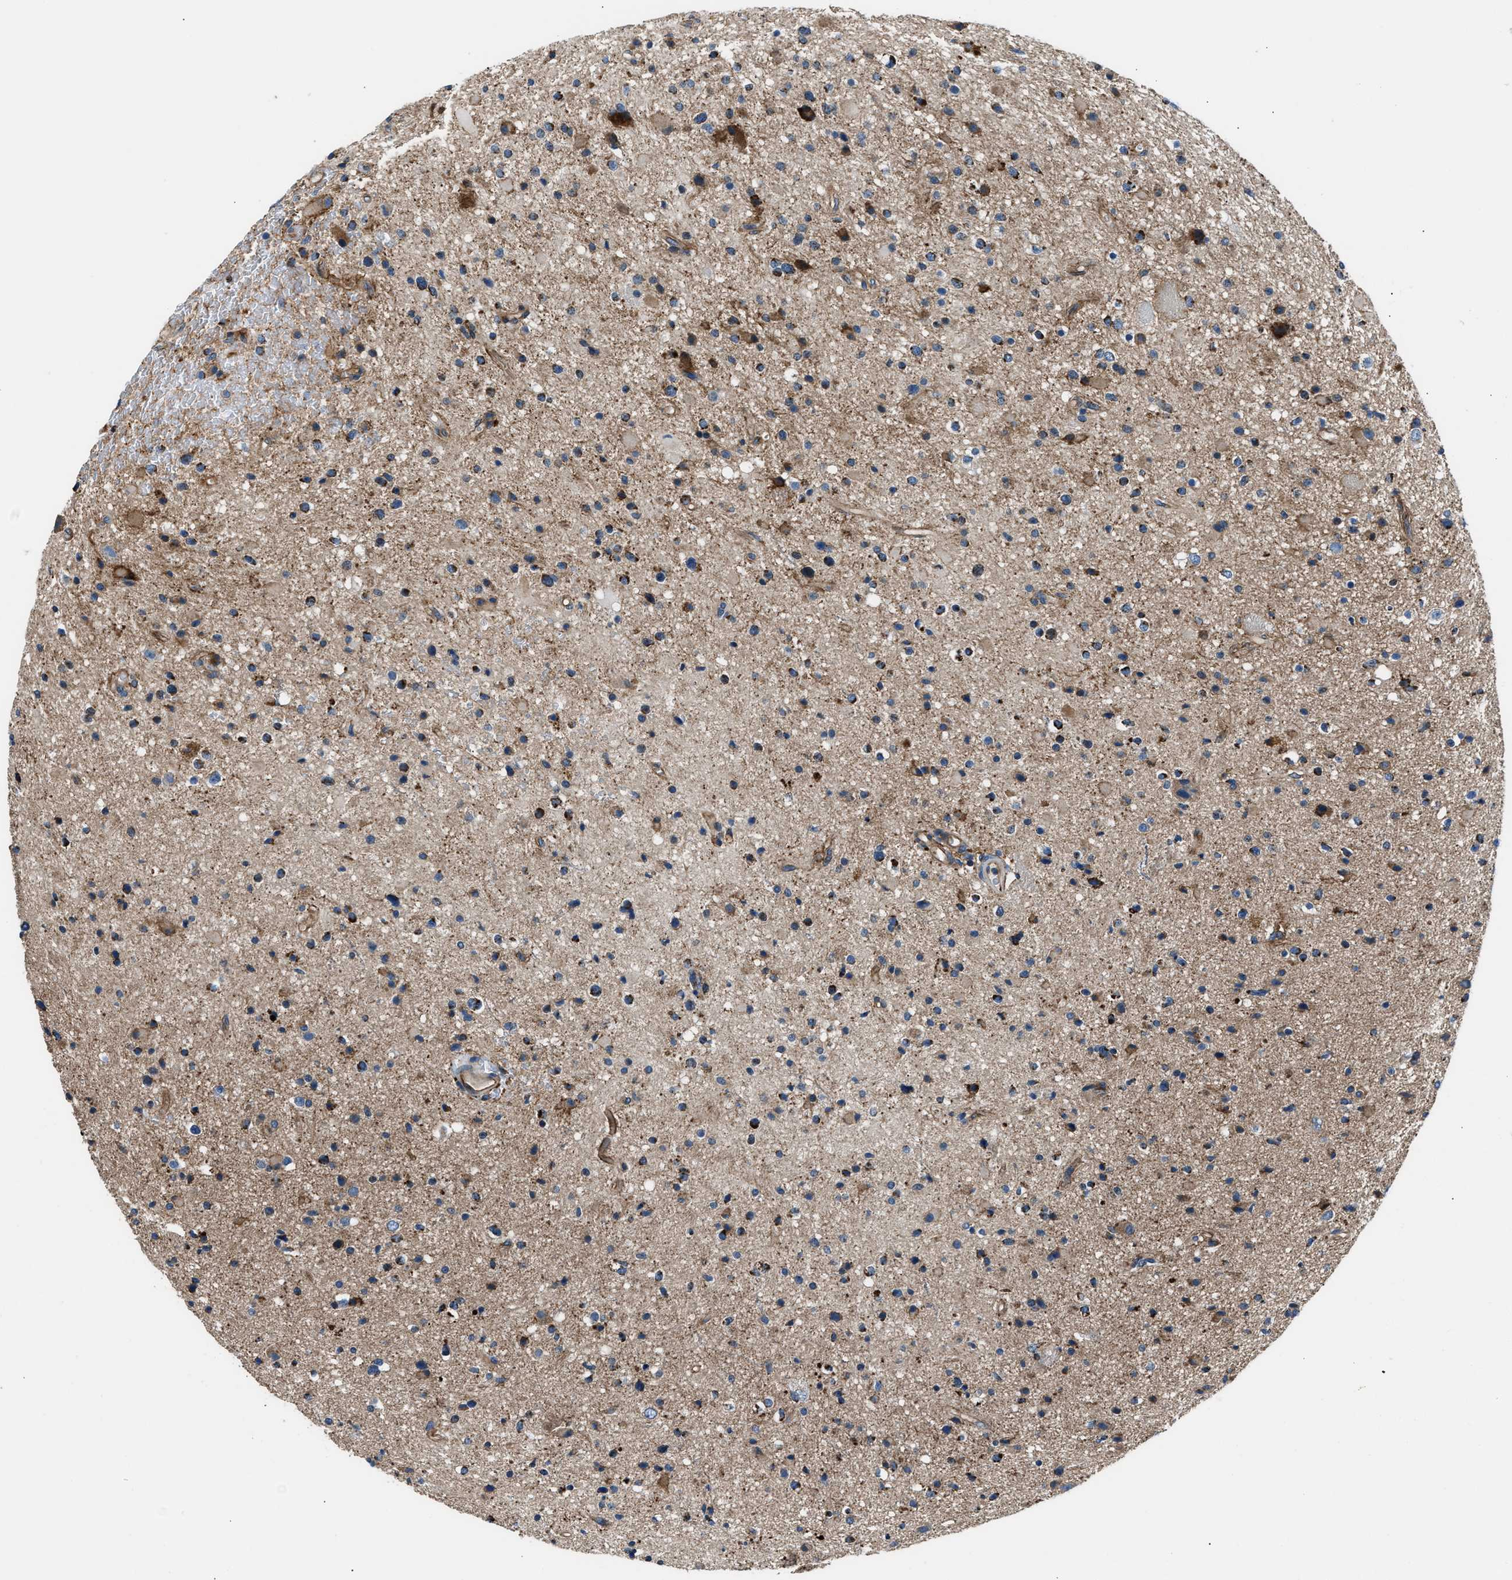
{"staining": {"intensity": "moderate", "quantity": "<25%", "location": "cytoplasmic/membranous"}, "tissue": "glioma", "cell_type": "Tumor cells", "image_type": "cancer", "snomed": [{"axis": "morphology", "description": "Glioma, malignant, High grade"}, {"axis": "topography", "description": "Brain"}], "caption": "Moderate cytoplasmic/membranous protein expression is present in about <25% of tumor cells in malignant glioma (high-grade).", "gene": "GGCT", "patient": {"sex": "male", "age": 33}}